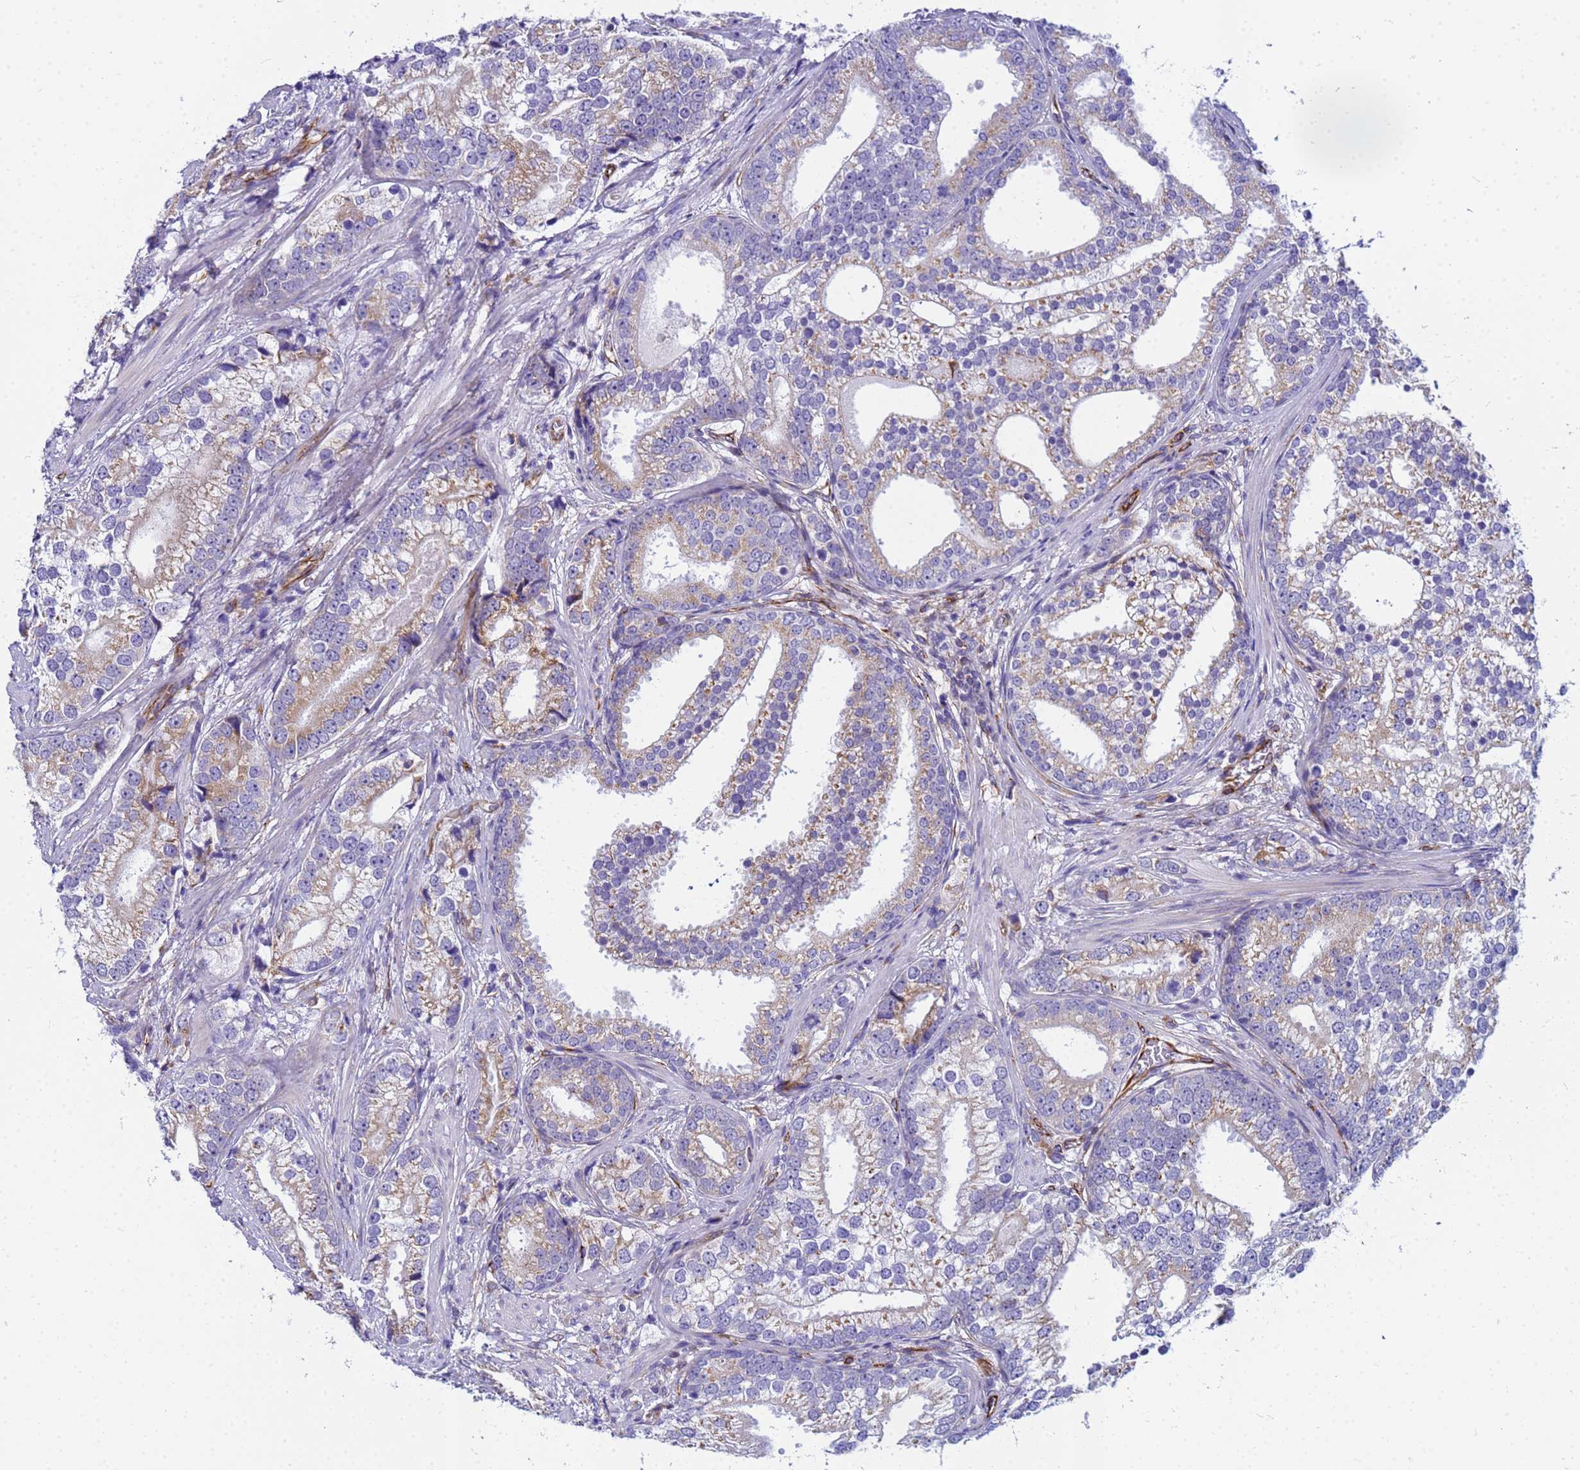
{"staining": {"intensity": "weak", "quantity": ">75%", "location": "cytoplasmic/membranous"}, "tissue": "prostate cancer", "cell_type": "Tumor cells", "image_type": "cancer", "snomed": [{"axis": "morphology", "description": "Adenocarcinoma, High grade"}, {"axis": "topography", "description": "Prostate"}], "caption": "Immunohistochemistry (IHC) staining of adenocarcinoma (high-grade) (prostate), which exhibits low levels of weak cytoplasmic/membranous positivity in about >75% of tumor cells indicating weak cytoplasmic/membranous protein expression. The staining was performed using DAB (brown) for protein detection and nuclei were counterstained in hematoxylin (blue).", "gene": "UBXN2B", "patient": {"sex": "male", "age": 75}}